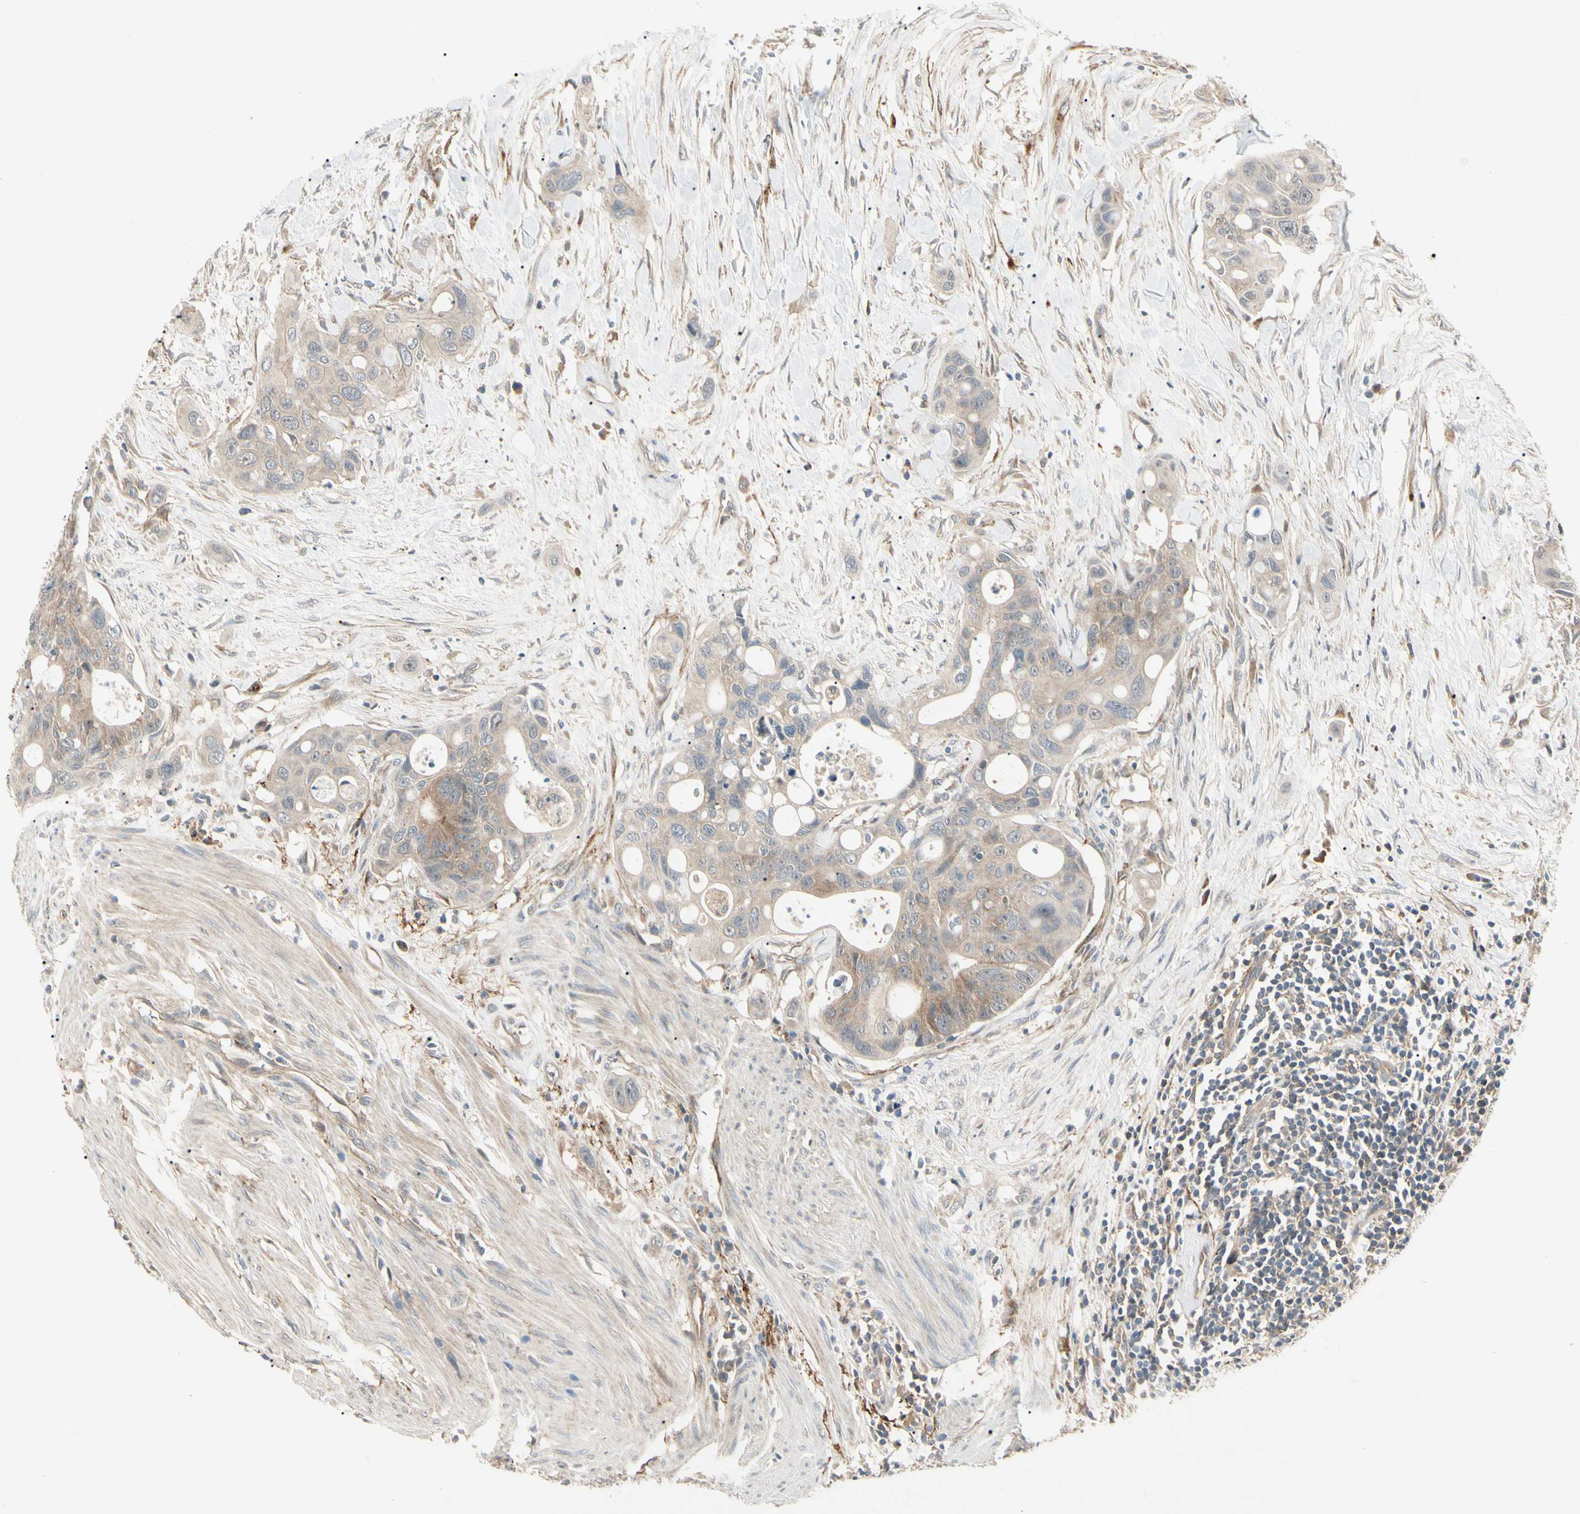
{"staining": {"intensity": "weak", "quantity": ">75%", "location": "cytoplasmic/membranous"}, "tissue": "colorectal cancer", "cell_type": "Tumor cells", "image_type": "cancer", "snomed": [{"axis": "morphology", "description": "Adenocarcinoma, NOS"}, {"axis": "topography", "description": "Colon"}], "caption": "The histopathology image displays immunohistochemical staining of colorectal cancer. There is weak cytoplasmic/membranous positivity is identified in about >75% of tumor cells. (Stains: DAB in brown, nuclei in blue, Microscopy: brightfield microscopy at high magnification).", "gene": "F2R", "patient": {"sex": "female", "age": 57}}